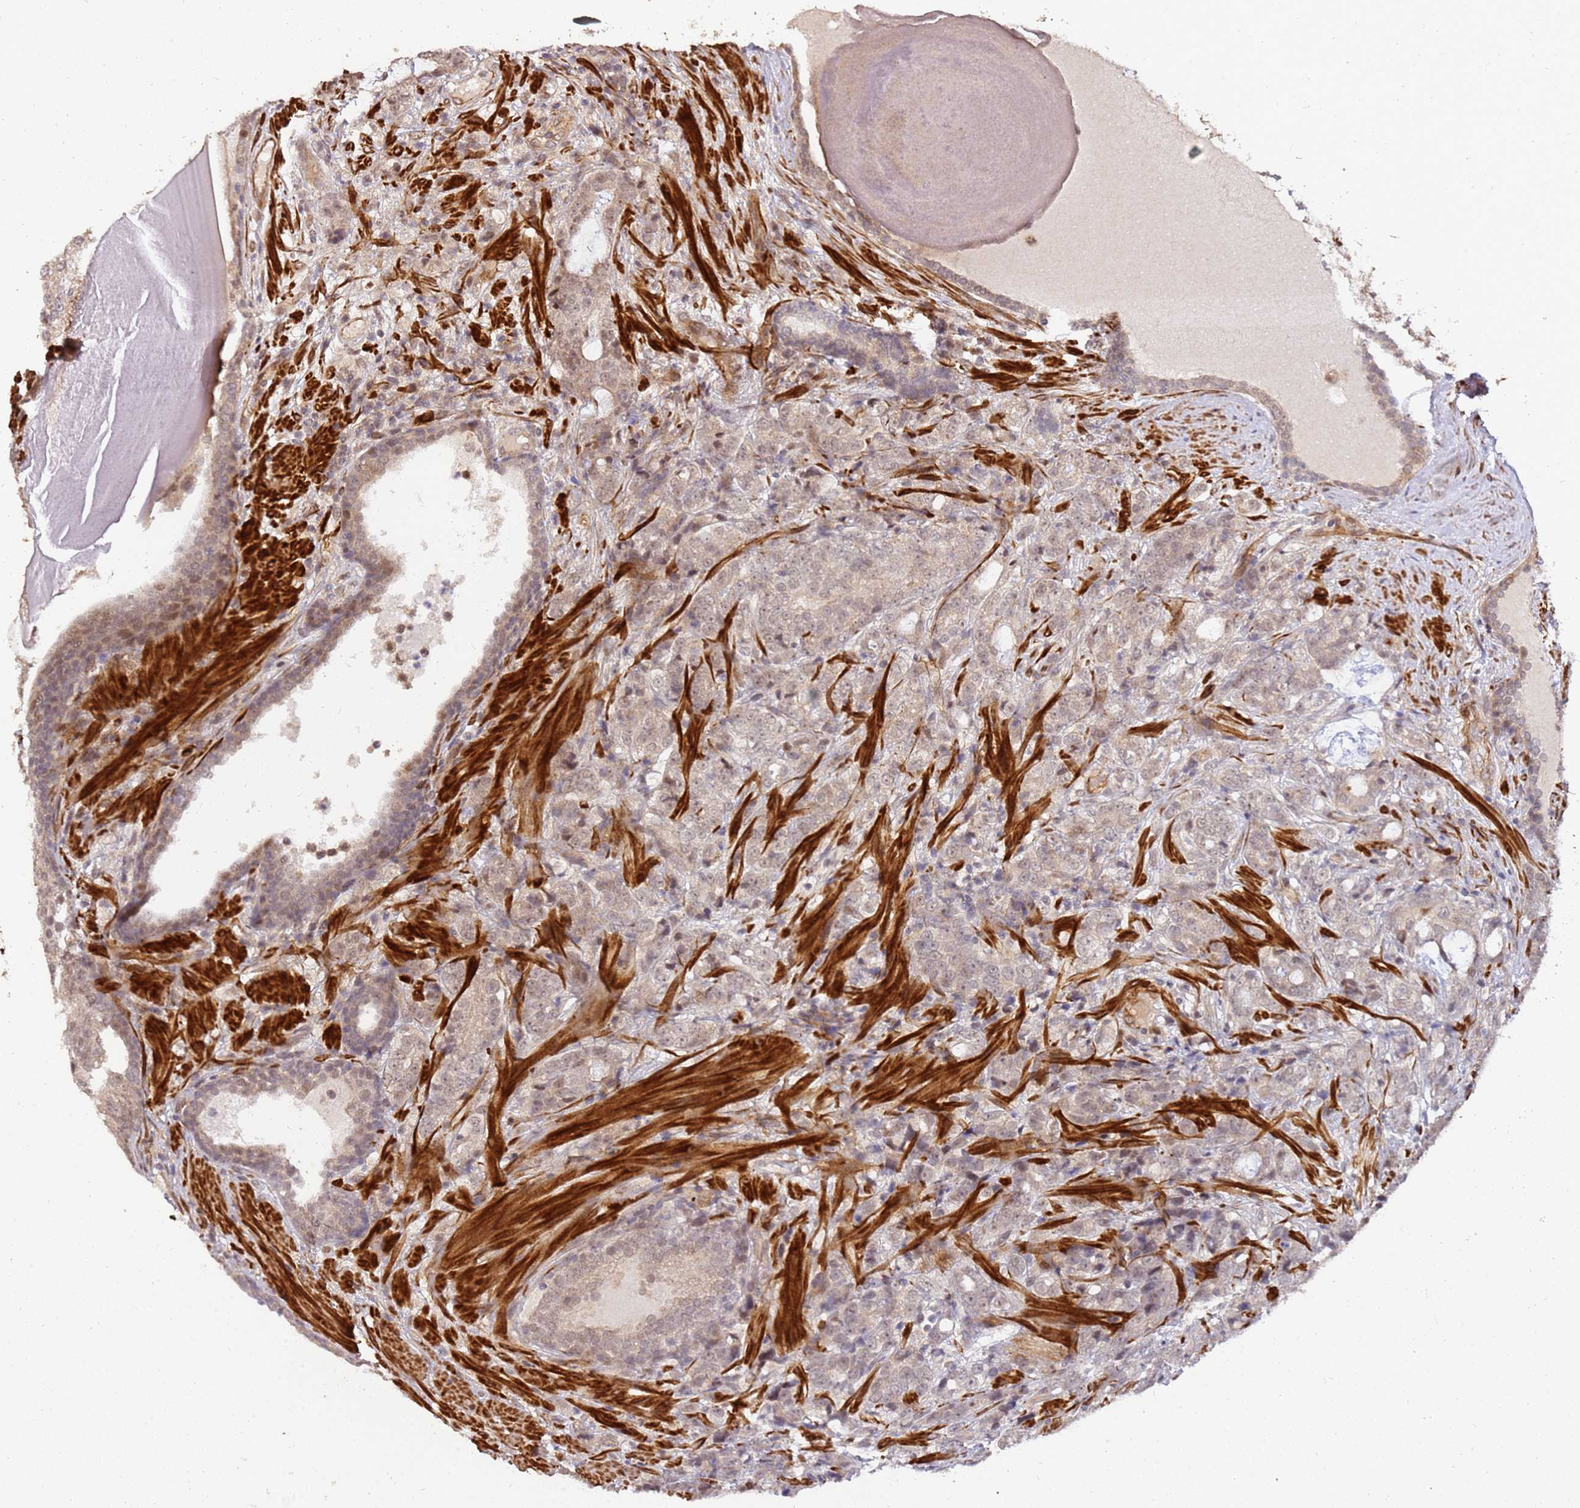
{"staining": {"intensity": "weak", "quantity": "25%-75%", "location": "cytoplasmic/membranous,nuclear"}, "tissue": "prostate cancer", "cell_type": "Tumor cells", "image_type": "cancer", "snomed": [{"axis": "morphology", "description": "Adenocarcinoma, High grade"}, {"axis": "topography", "description": "Prostate"}], "caption": "A micrograph showing weak cytoplasmic/membranous and nuclear staining in about 25%-75% of tumor cells in prostate cancer, as visualized by brown immunohistochemical staining.", "gene": "ST18", "patient": {"sex": "male", "age": 67}}